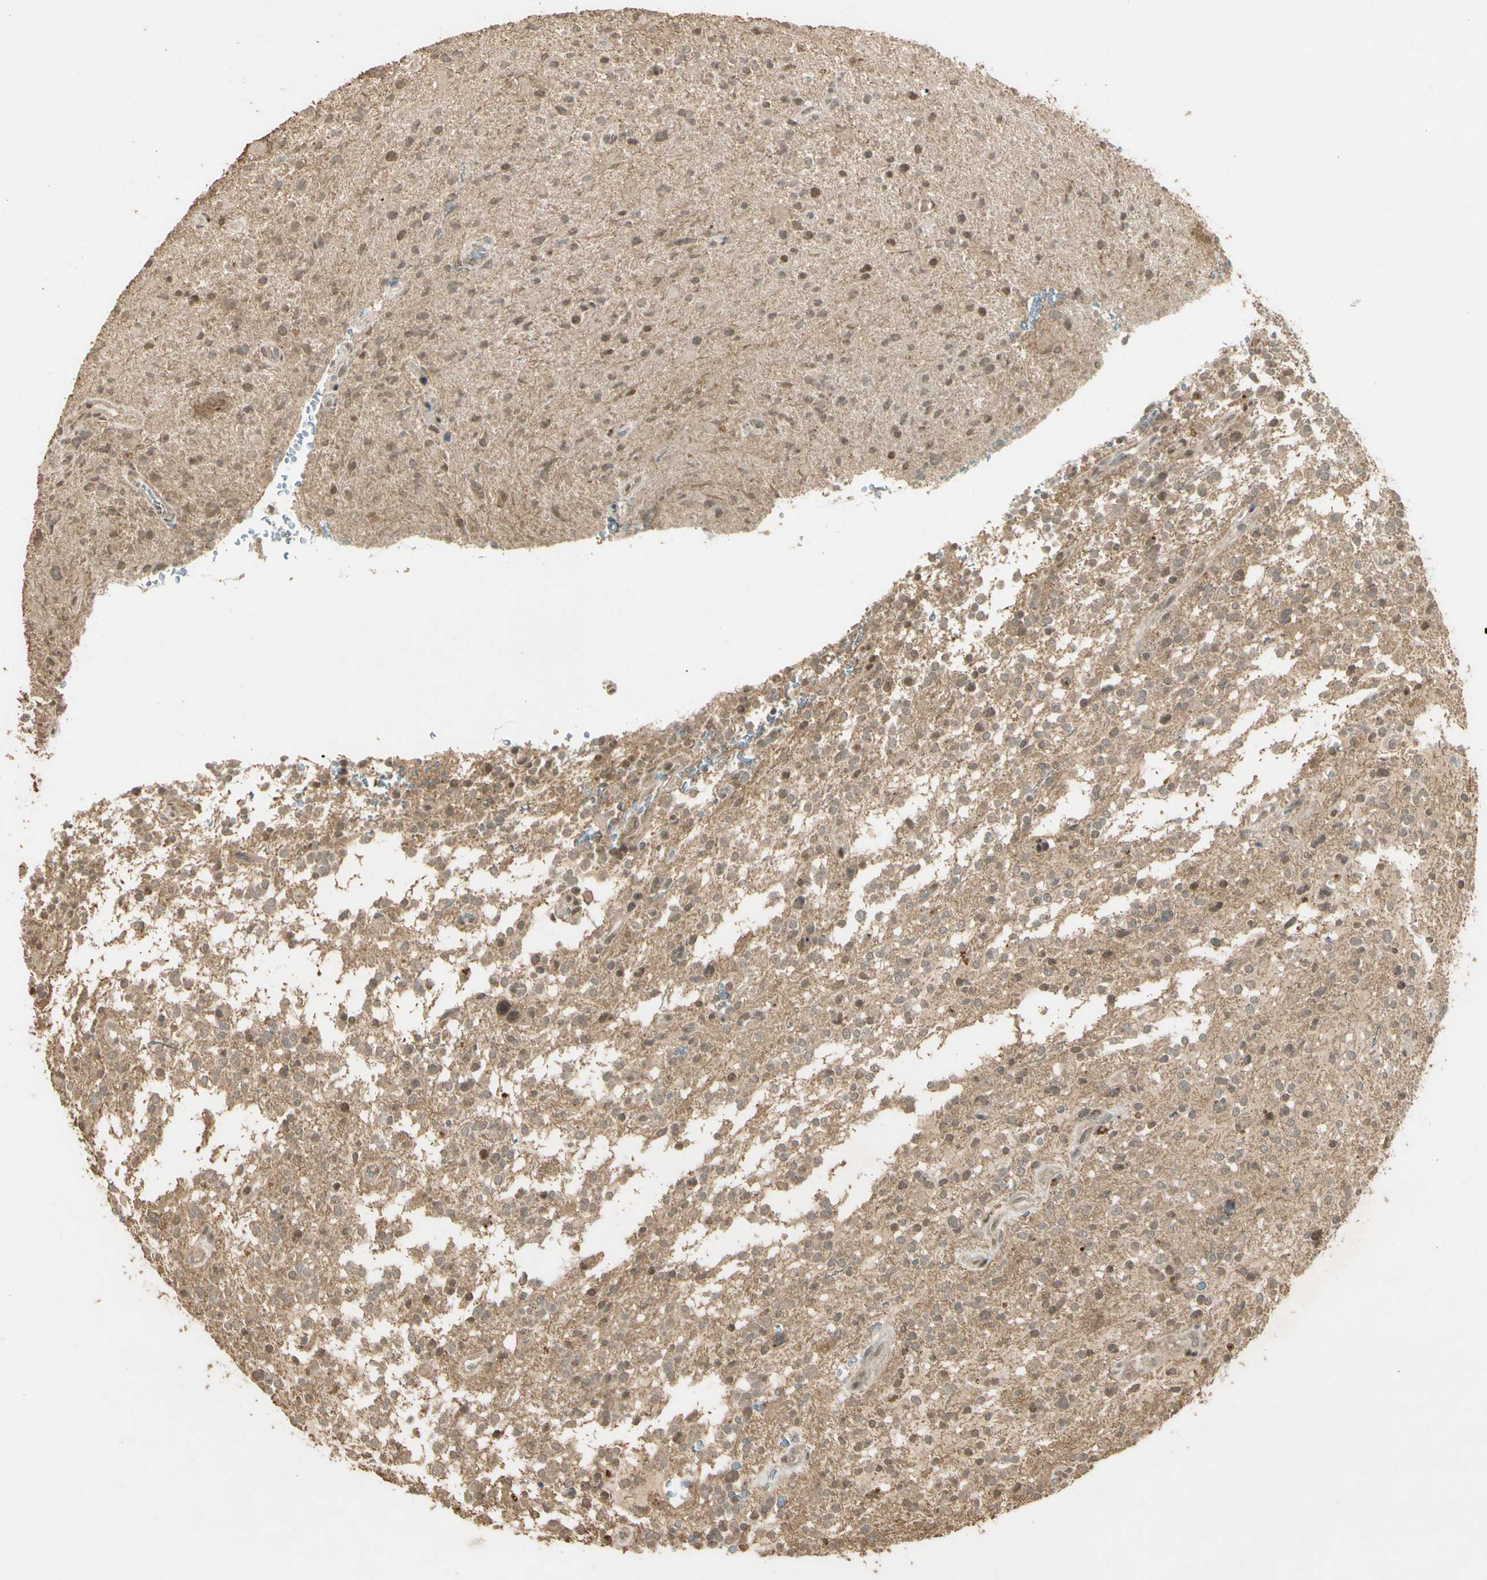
{"staining": {"intensity": "weak", "quantity": "<25%", "location": "nuclear"}, "tissue": "glioma", "cell_type": "Tumor cells", "image_type": "cancer", "snomed": [{"axis": "morphology", "description": "Glioma, malignant, High grade"}, {"axis": "topography", "description": "Brain"}], "caption": "This is an immunohistochemistry (IHC) image of glioma. There is no positivity in tumor cells.", "gene": "GMEB2", "patient": {"sex": "male", "age": 48}}